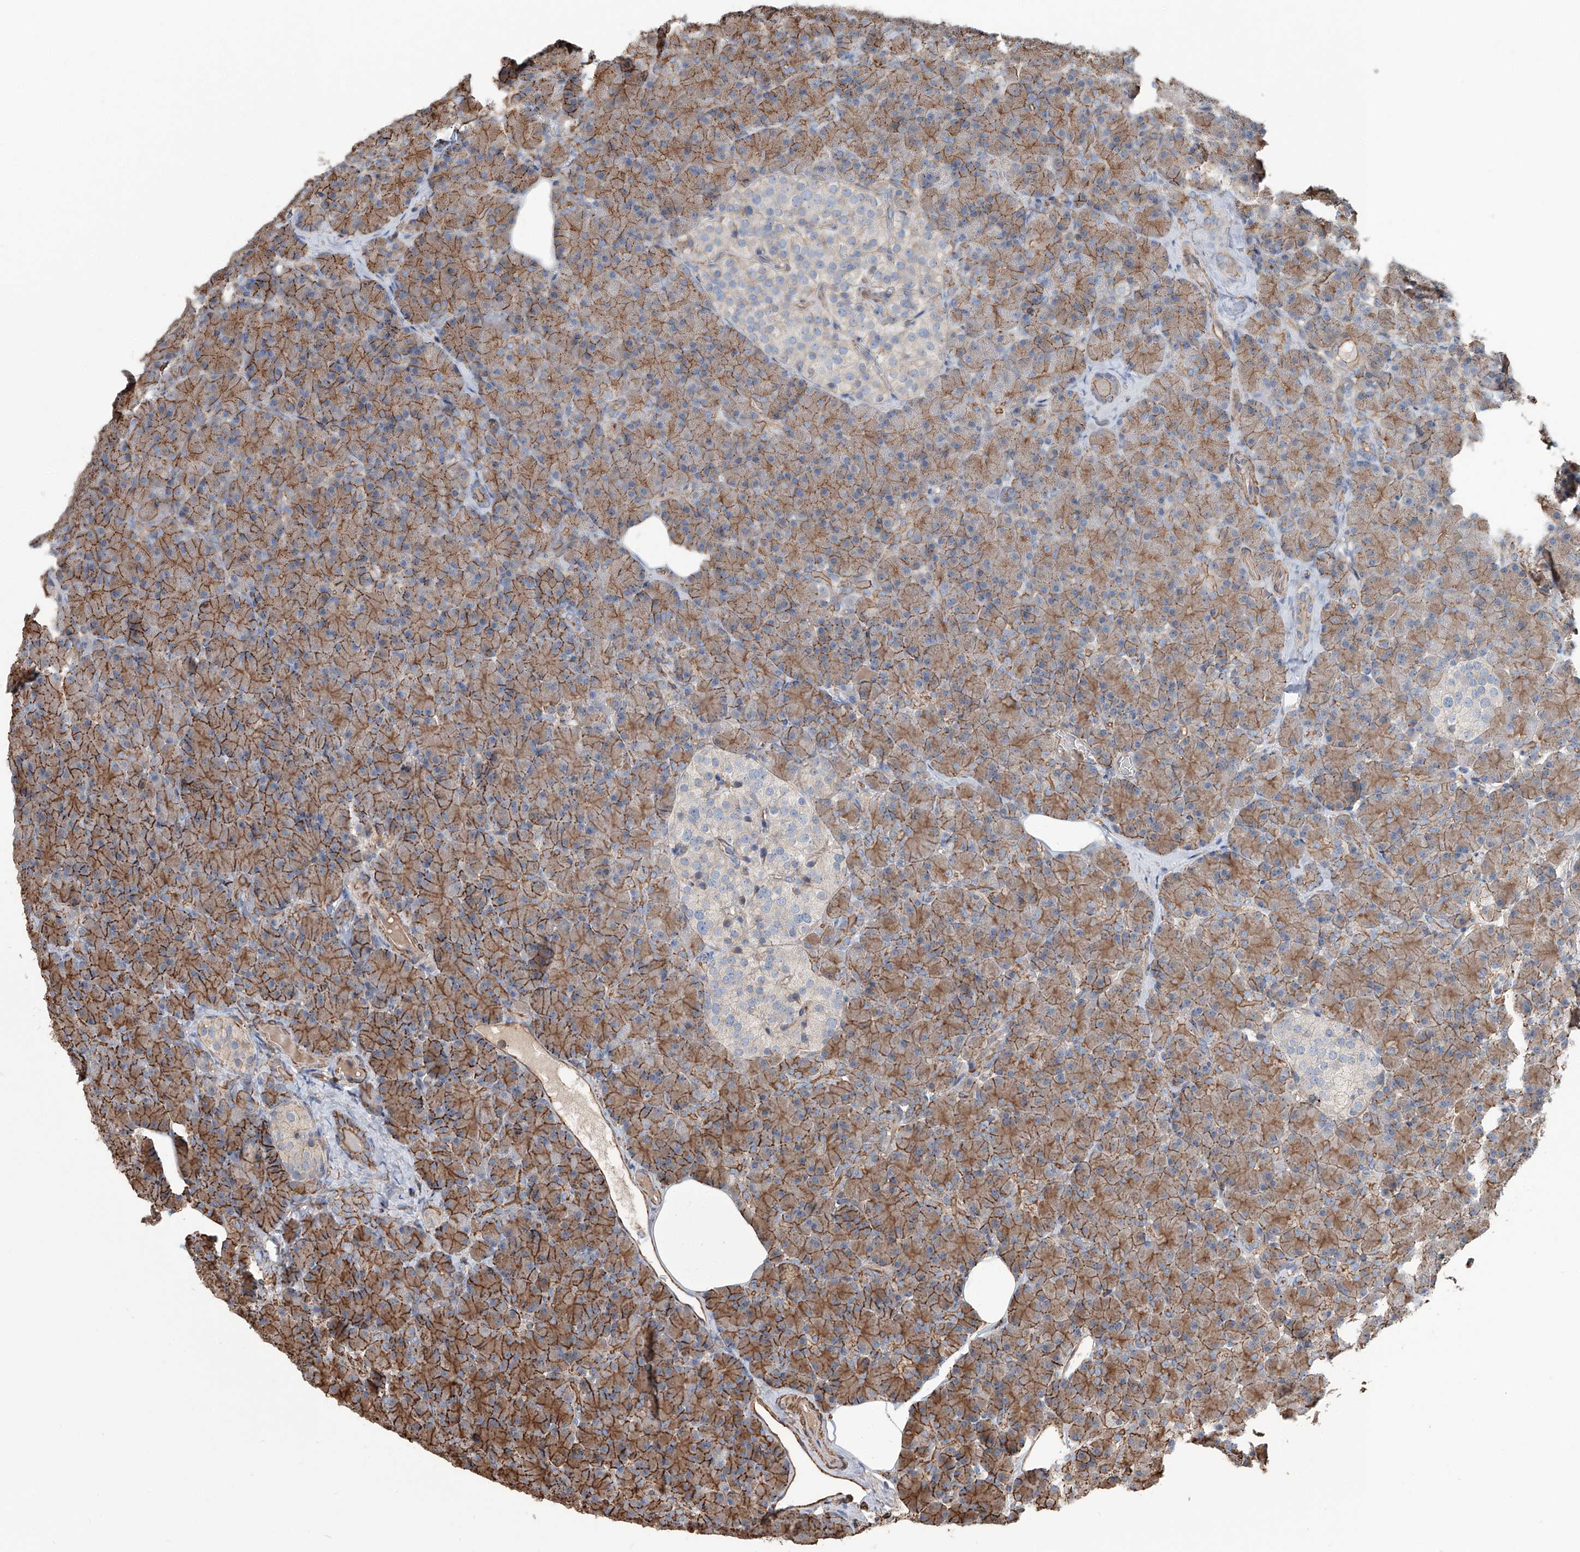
{"staining": {"intensity": "strong", "quantity": ">75%", "location": "cytoplasmic/membranous"}, "tissue": "pancreas", "cell_type": "Exocrine glandular cells", "image_type": "normal", "snomed": [{"axis": "morphology", "description": "Normal tissue, NOS"}, {"axis": "topography", "description": "Pancreas"}], "caption": "This is a histology image of immunohistochemistry staining of normal pancreas, which shows strong positivity in the cytoplasmic/membranous of exocrine glandular cells.", "gene": "PIEZO2", "patient": {"sex": "female", "age": 43}}